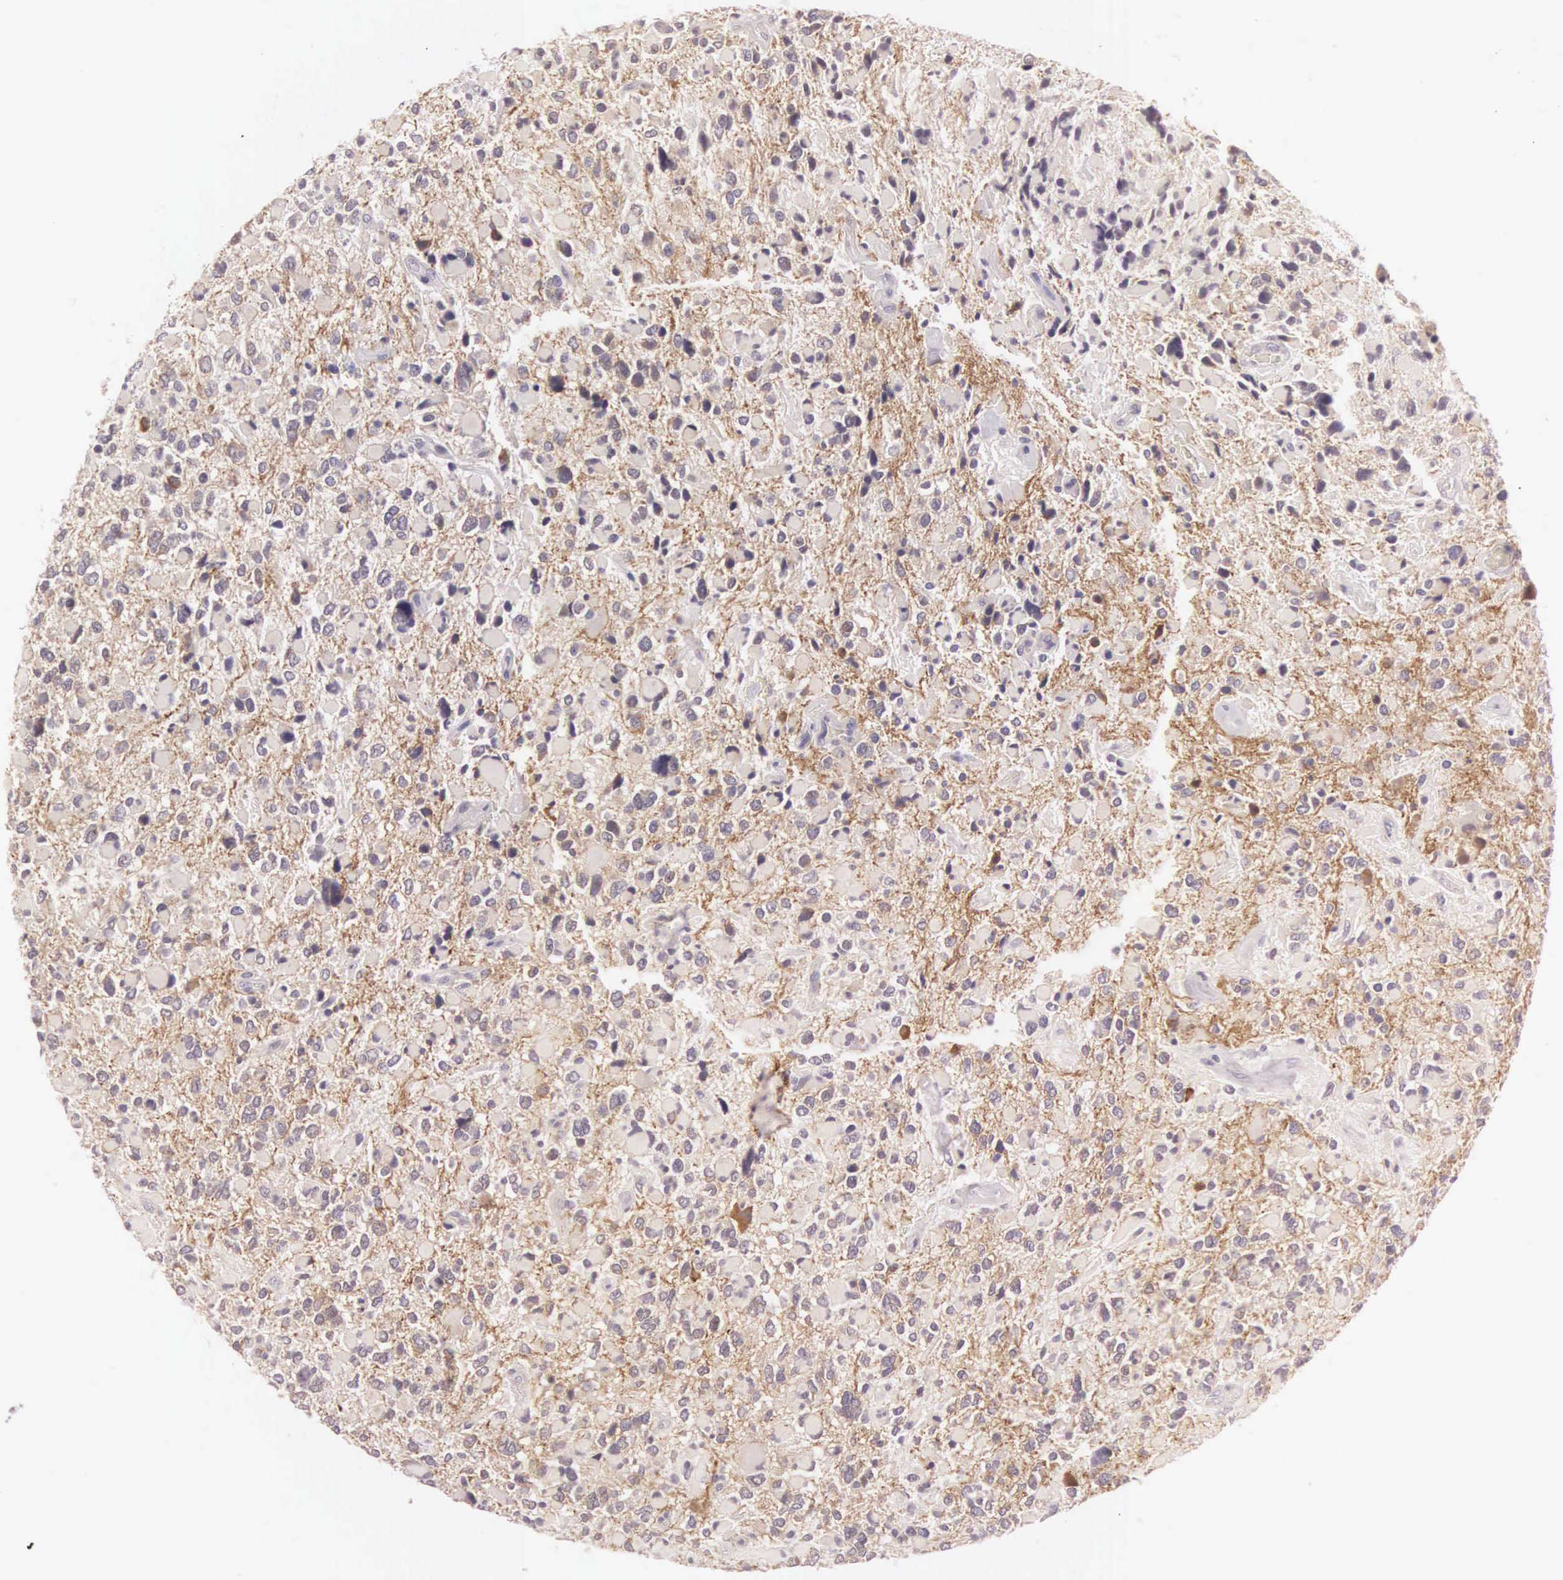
{"staining": {"intensity": "weak", "quantity": ">75%", "location": "cytoplasmic/membranous"}, "tissue": "glioma", "cell_type": "Tumor cells", "image_type": "cancer", "snomed": [{"axis": "morphology", "description": "Glioma, malignant, High grade"}, {"axis": "topography", "description": "Brain"}], "caption": "Immunohistochemistry micrograph of neoplastic tissue: human high-grade glioma (malignant) stained using immunohistochemistry reveals low levels of weak protein expression localized specifically in the cytoplasmic/membranous of tumor cells, appearing as a cytoplasmic/membranous brown color.", "gene": "CEP170B", "patient": {"sex": "female", "age": 37}}